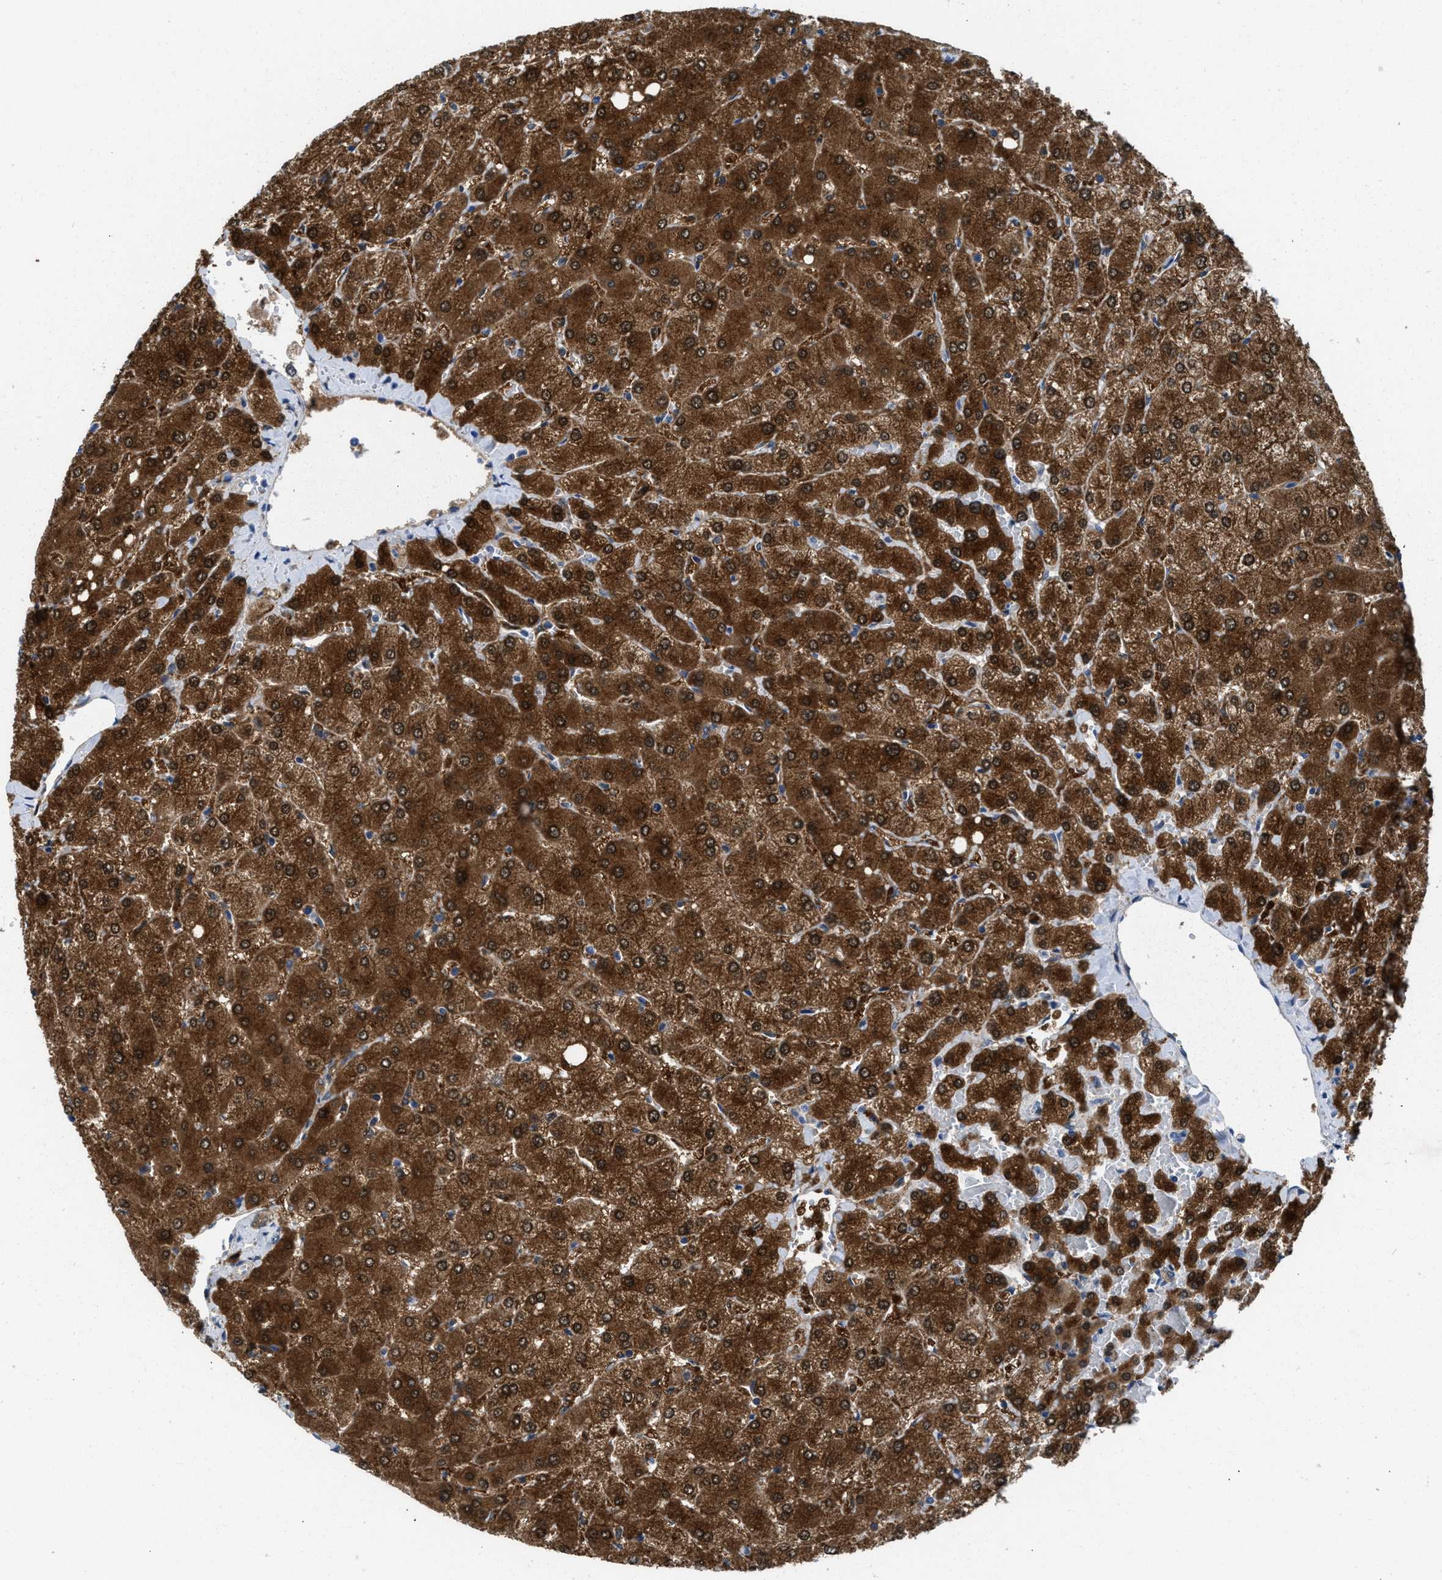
{"staining": {"intensity": "weak", "quantity": ">75%", "location": "cytoplasmic/membranous"}, "tissue": "liver", "cell_type": "Cholangiocytes", "image_type": "normal", "snomed": [{"axis": "morphology", "description": "Normal tissue, NOS"}, {"axis": "topography", "description": "Liver"}], "caption": "Immunohistochemical staining of unremarkable liver shows weak cytoplasmic/membranous protein staining in about >75% of cholangiocytes. (Brightfield microscopy of DAB IHC at high magnification).", "gene": "CBR1", "patient": {"sex": "female", "age": 54}}